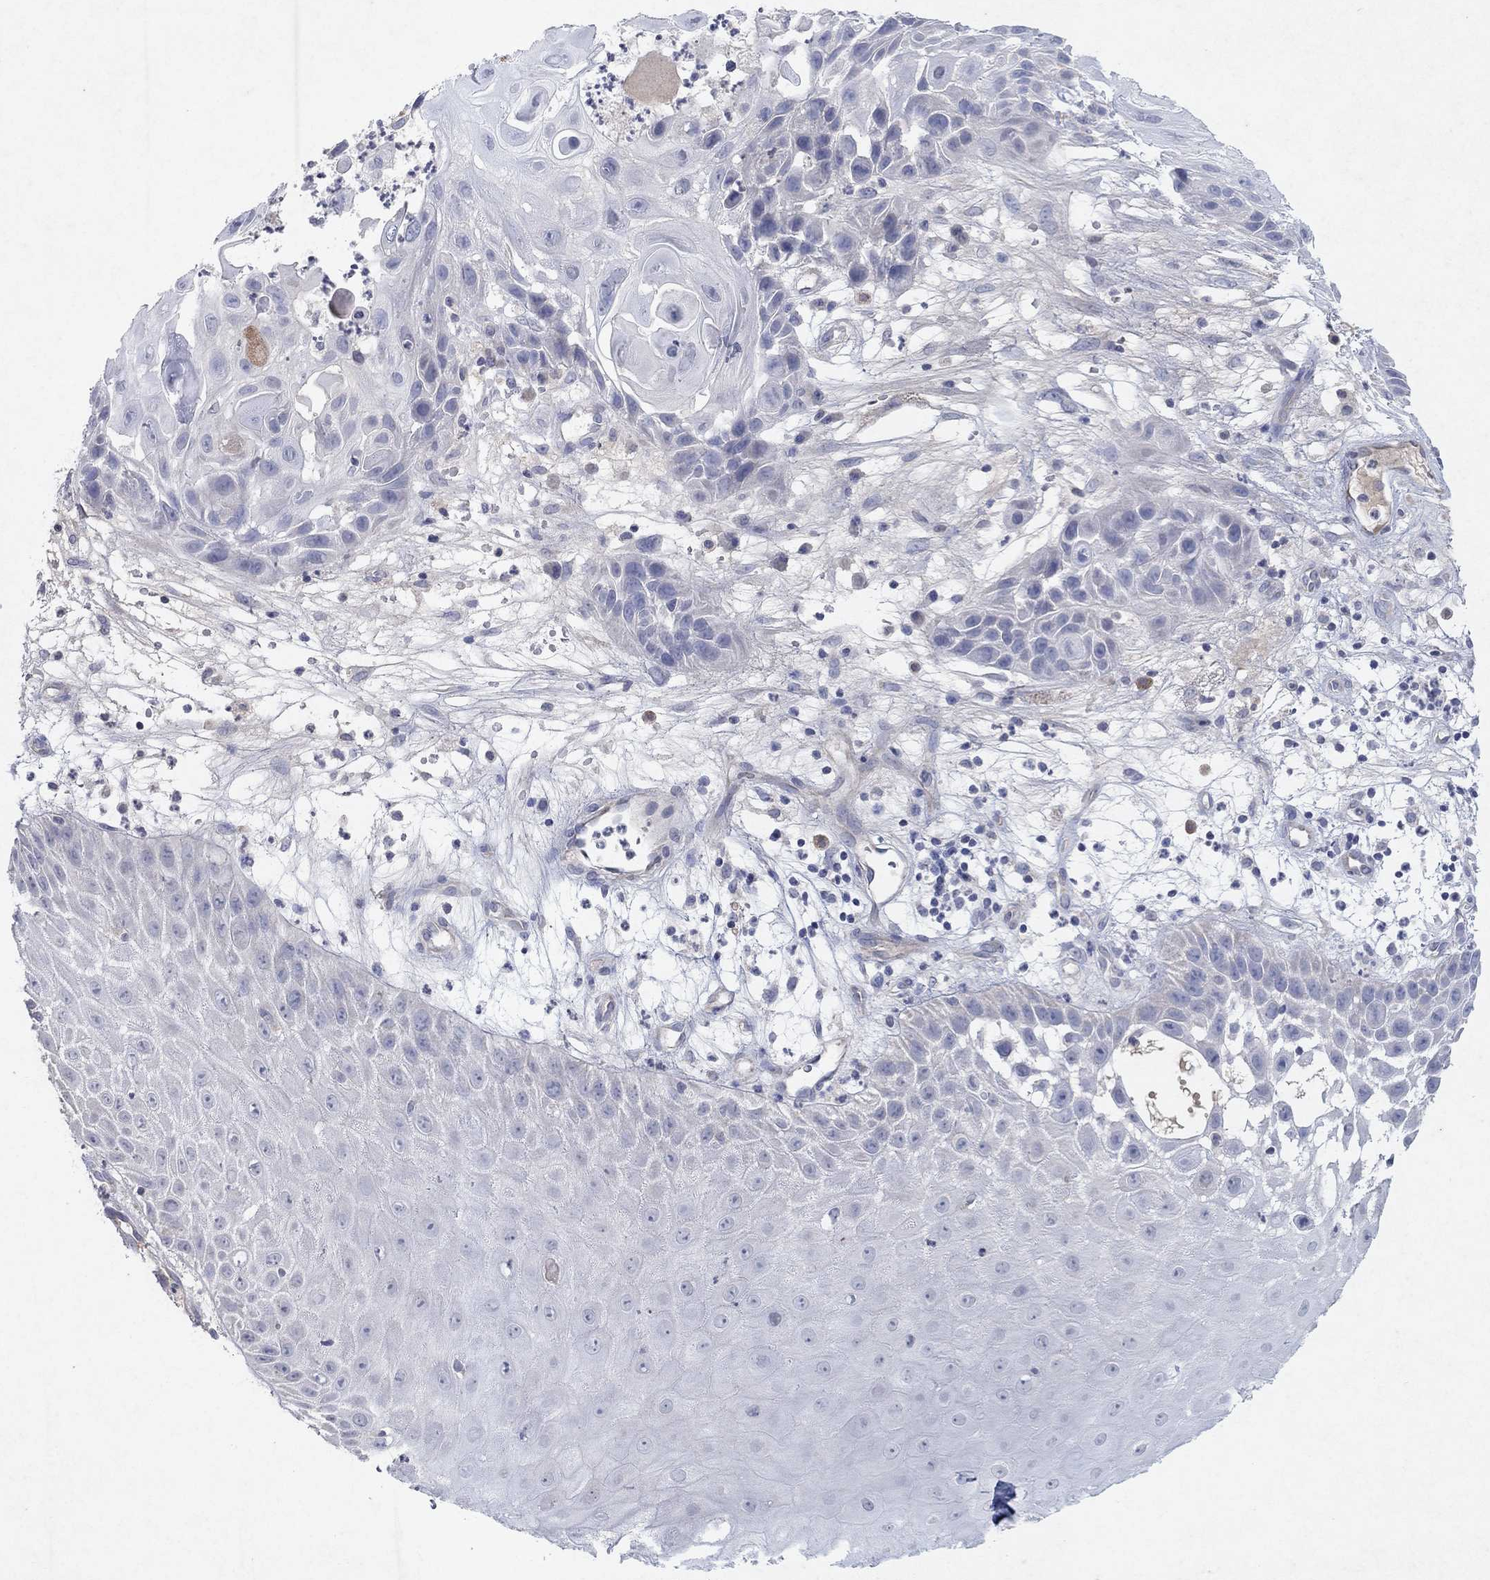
{"staining": {"intensity": "negative", "quantity": "none", "location": "none"}, "tissue": "skin cancer", "cell_type": "Tumor cells", "image_type": "cancer", "snomed": [{"axis": "morphology", "description": "Normal tissue, NOS"}, {"axis": "morphology", "description": "Squamous cell carcinoma, NOS"}, {"axis": "topography", "description": "Skin"}], "caption": "This is an IHC histopathology image of human skin cancer (squamous cell carcinoma). There is no staining in tumor cells.", "gene": "KRT40", "patient": {"sex": "male", "age": 79}}